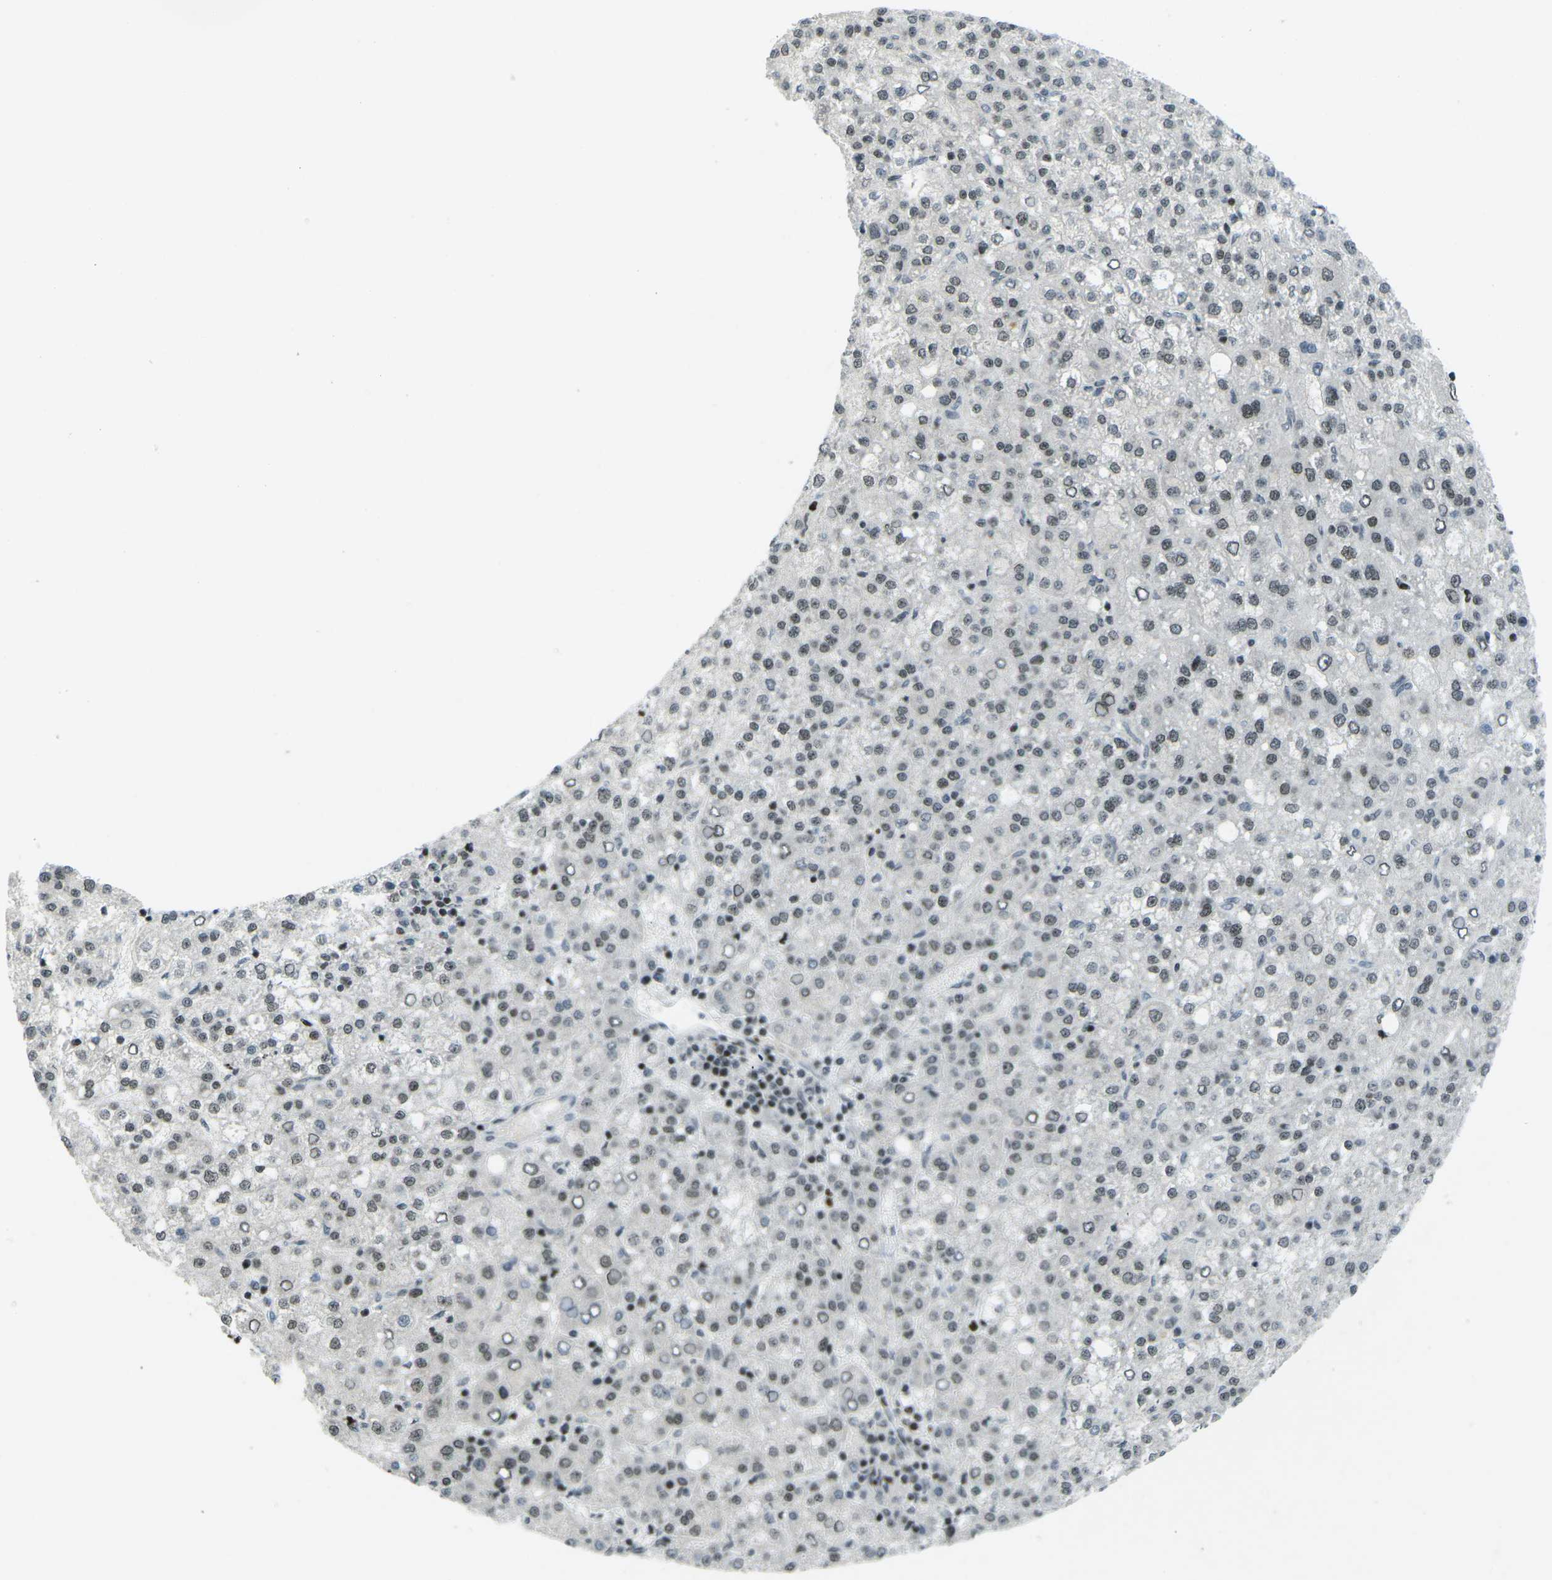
{"staining": {"intensity": "weak", "quantity": "25%-75%", "location": "nuclear"}, "tissue": "liver cancer", "cell_type": "Tumor cells", "image_type": "cancer", "snomed": [{"axis": "morphology", "description": "Carcinoma, Hepatocellular, NOS"}, {"axis": "topography", "description": "Liver"}], "caption": "Approximately 25%-75% of tumor cells in hepatocellular carcinoma (liver) reveal weak nuclear protein positivity as visualized by brown immunohistochemical staining.", "gene": "EME1", "patient": {"sex": "female", "age": 58}}